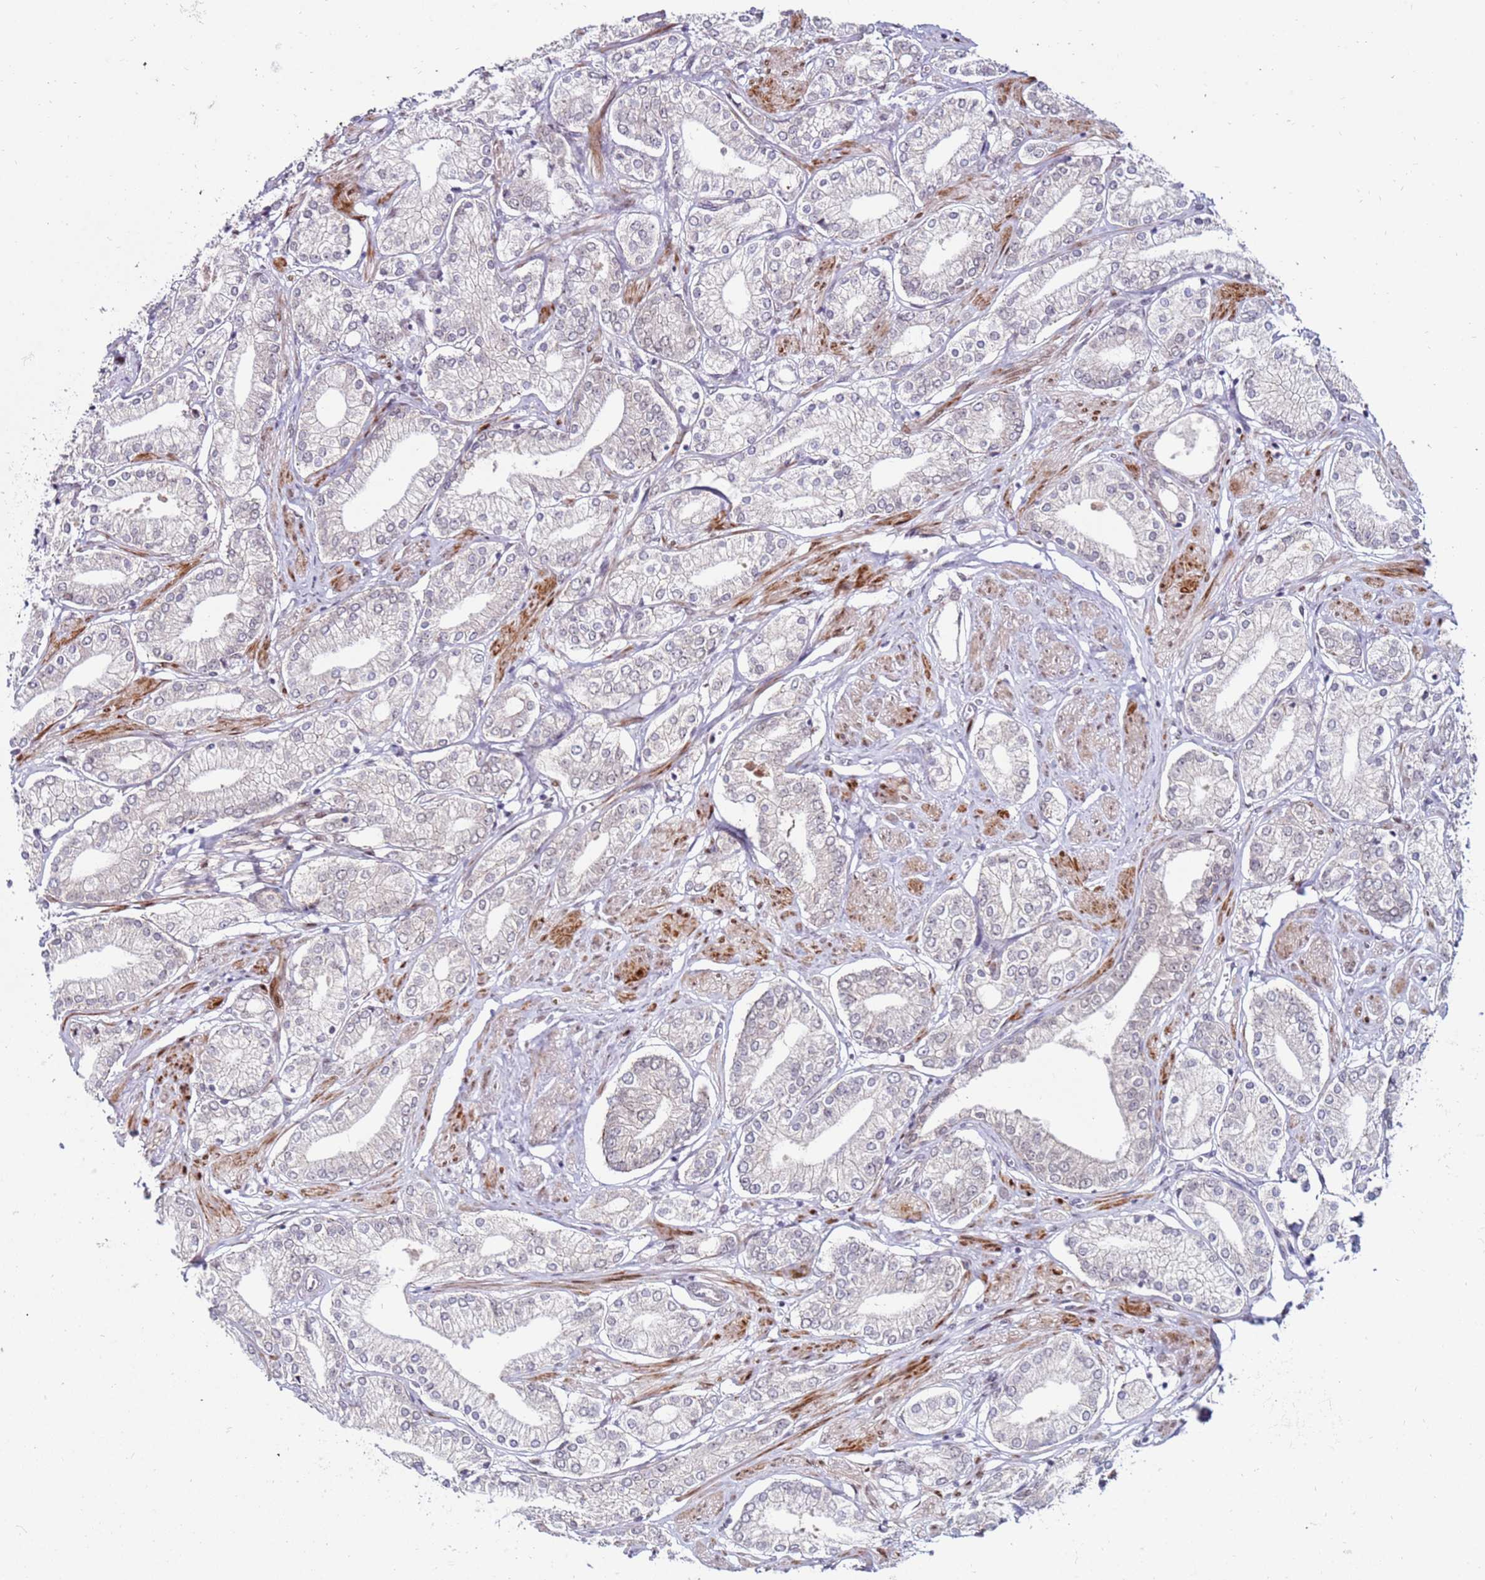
{"staining": {"intensity": "negative", "quantity": "none", "location": "none"}, "tissue": "prostate cancer", "cell_type": "Tumor cells", "image_type": "cancer", "snomed": [{"axis": "morphology", "description": "Adenocarcinoma, High grade"}, {"axis": "topography", "description": "Prostate and seminal vesicle, NOS"}], "caption": "Human prostate cancer (adenocarcinoma (high-grade)) stained for a protein using IHC shows no positivity in tumor cells.", "gene": "KPNA4", "patient": {"sex": "male", "age": 64}}